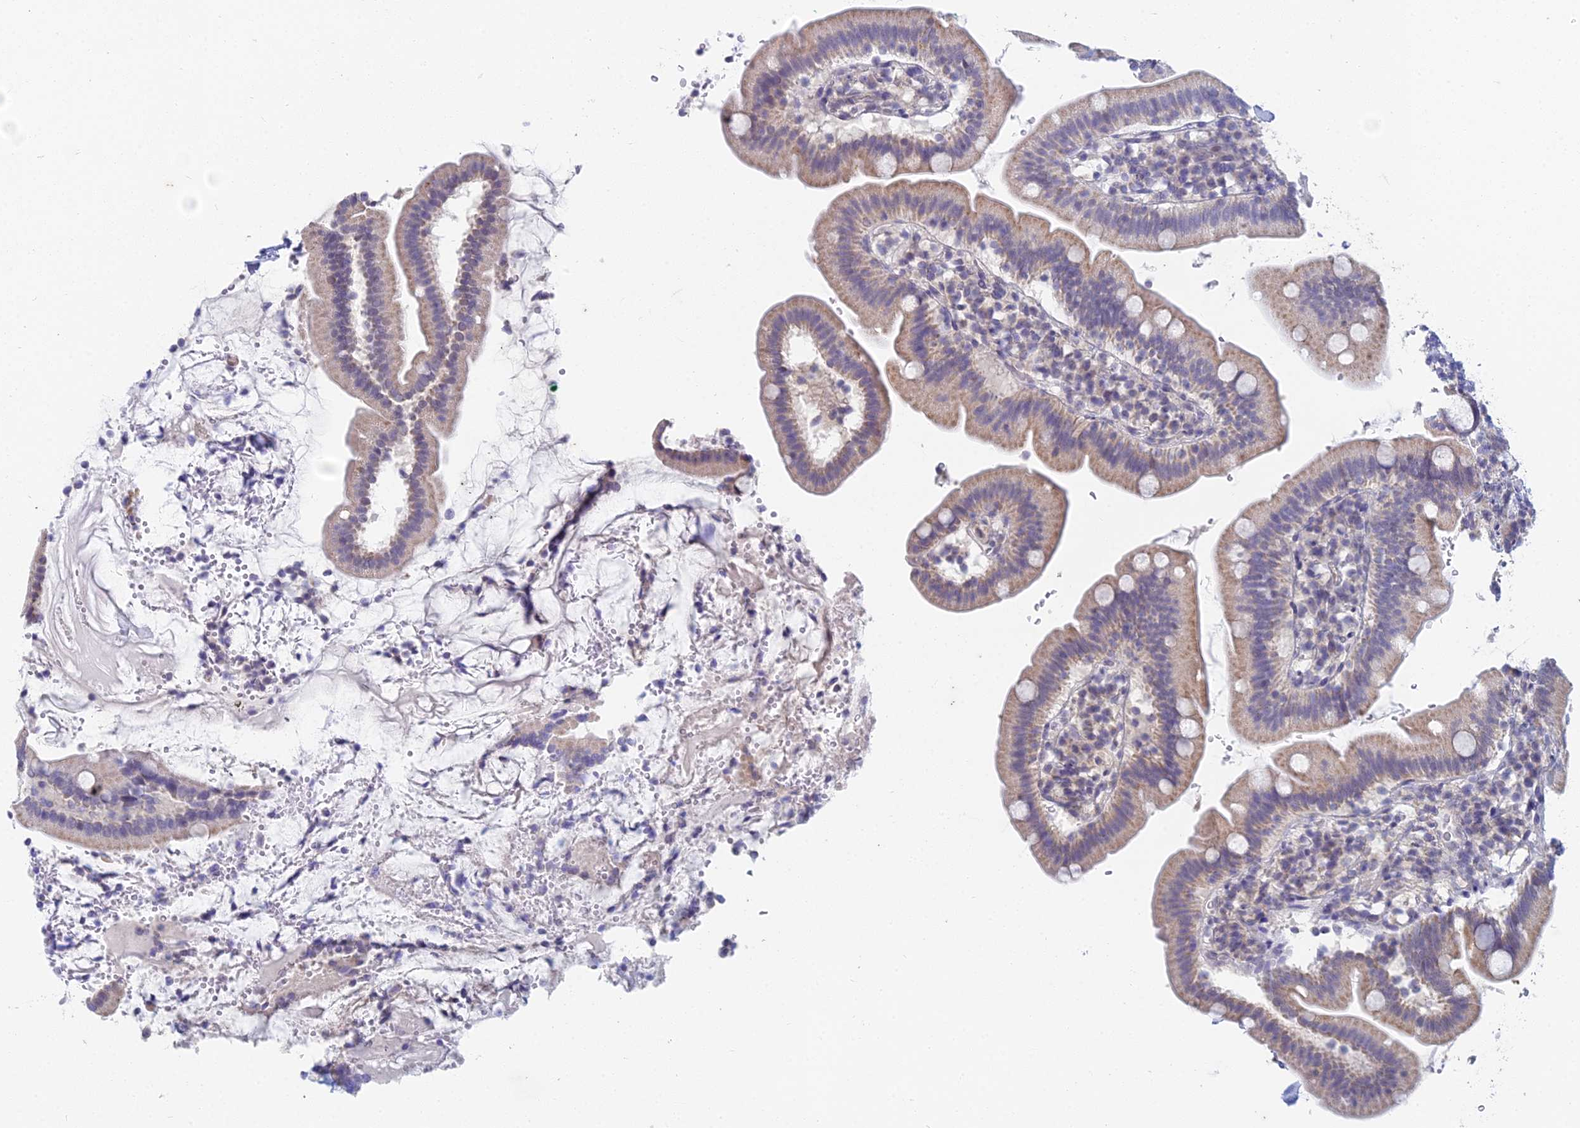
{"staining": {"intensity": "weak", "quantity": ">75%", "location": "cytoplasmic/membranous"}, "tissue": "duodenum", "cell_type": "Glandular cells", "image_type": "normal", "snomed": [{"axis": "morphology", "description": "Normal tissue, NOS"}, {"axis": "topography", "description": "Duodenum"}], "caption": "A brown stain shows weak cytoplasmic/membranous positivity of a protein in glandular cells of unremarkable human duodenum. (DAB (3,3'-diaminobenzidine) = brown stain, brightfield microscopy at high magnification).", "gene": "EEF2KMT", "patient": {"sex": "female", "age": 67}}